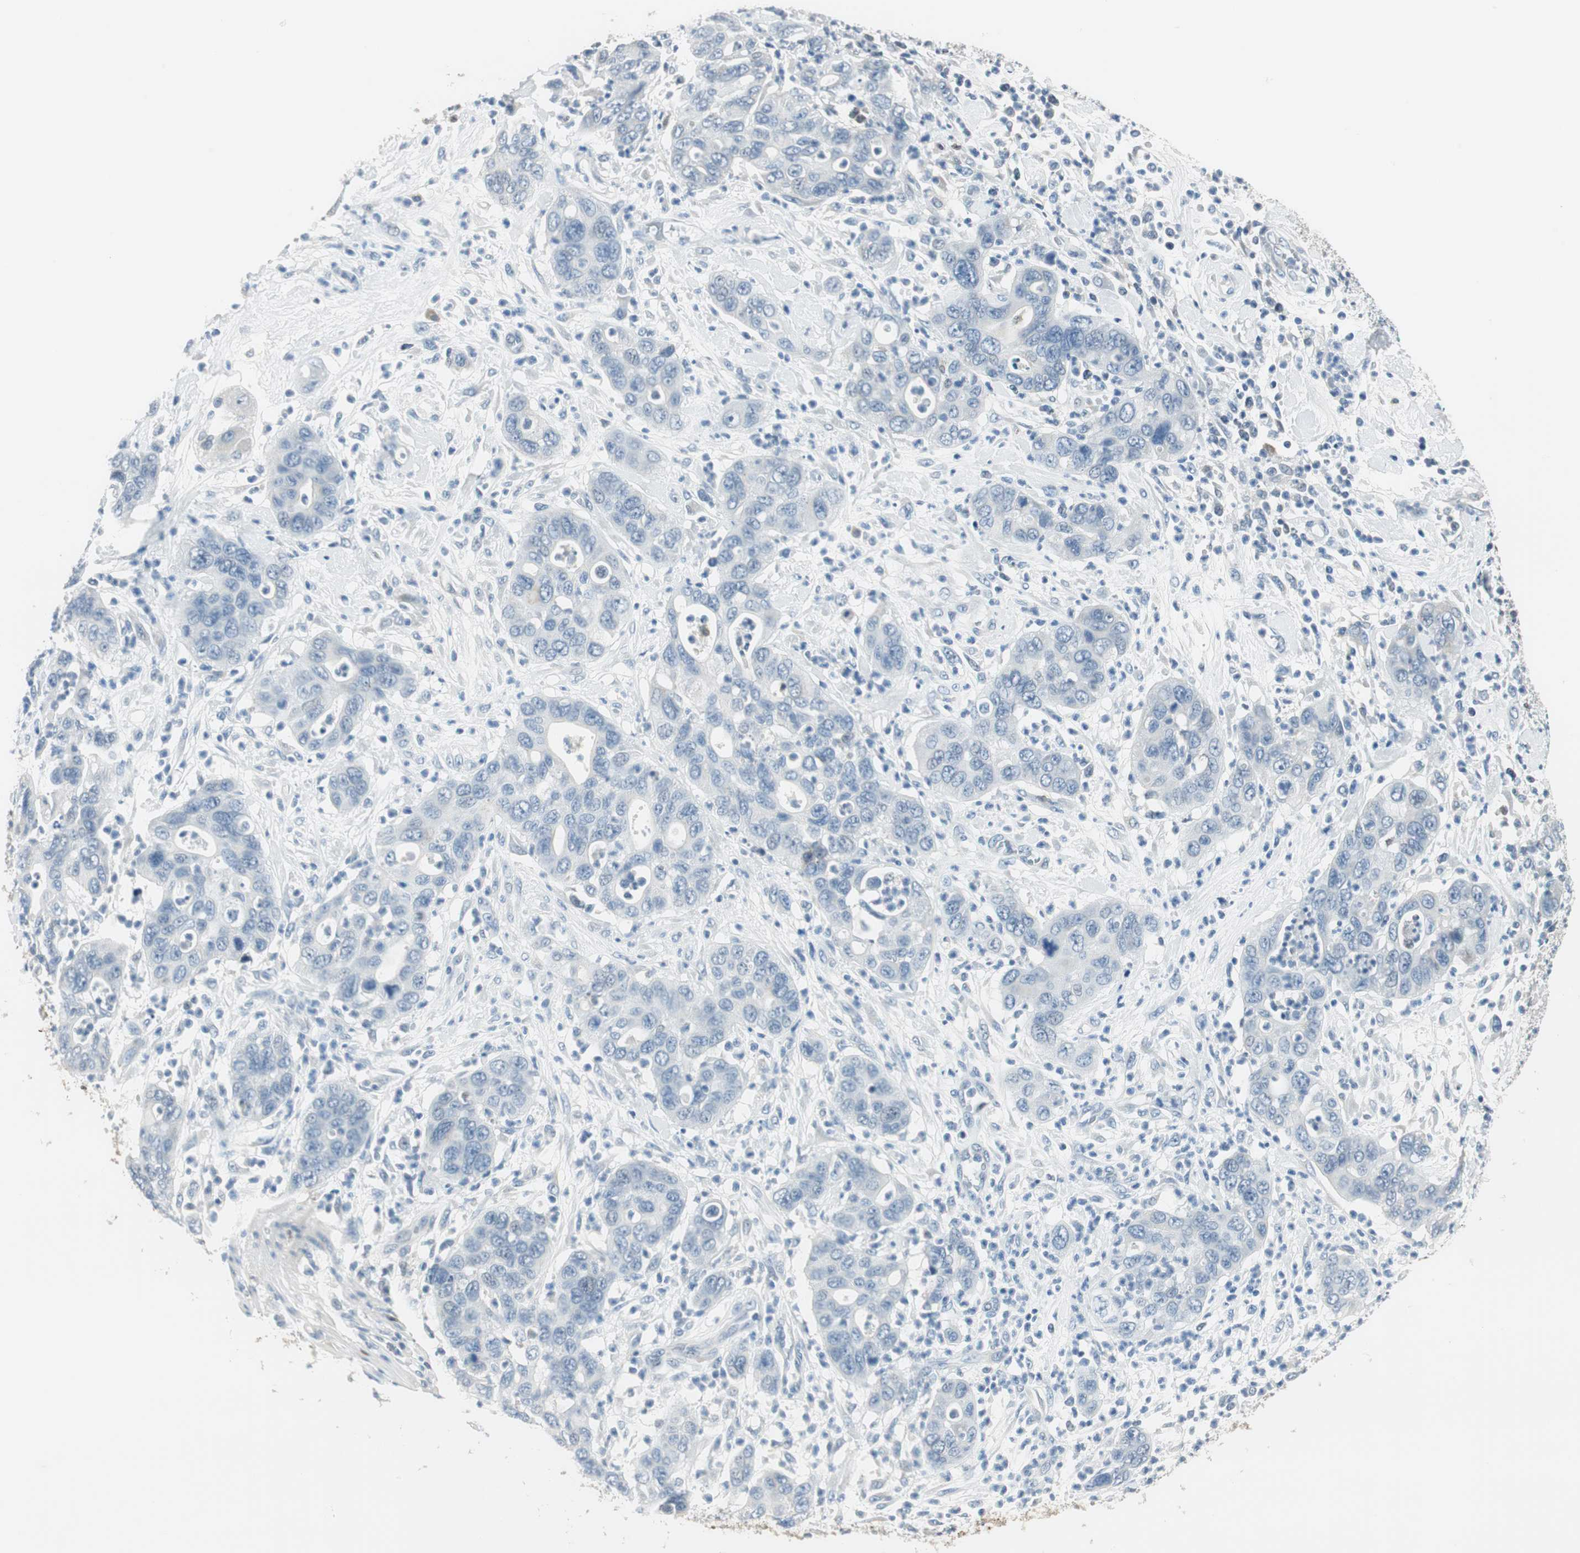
{"staining": {"intensity": "negative", "quantity": "none", "location": "none"}, "tissue": "pancreatic cancer", "cell_type": "Tumor cells", "image_type": "cancer", "snomed": [{"axis": "morphology", "description": "Adenocarcinoma, NOS"}, {"axis": "topography", "description": "Pancreas"}], "caption": "This is an immunohistochemistry histopathology image of human pancreatic cancer (adenocarcinoma). There is no positivity in tumor cells.", "gene": "MSTO1", "patient": {"sex": "female", "age": 71}}